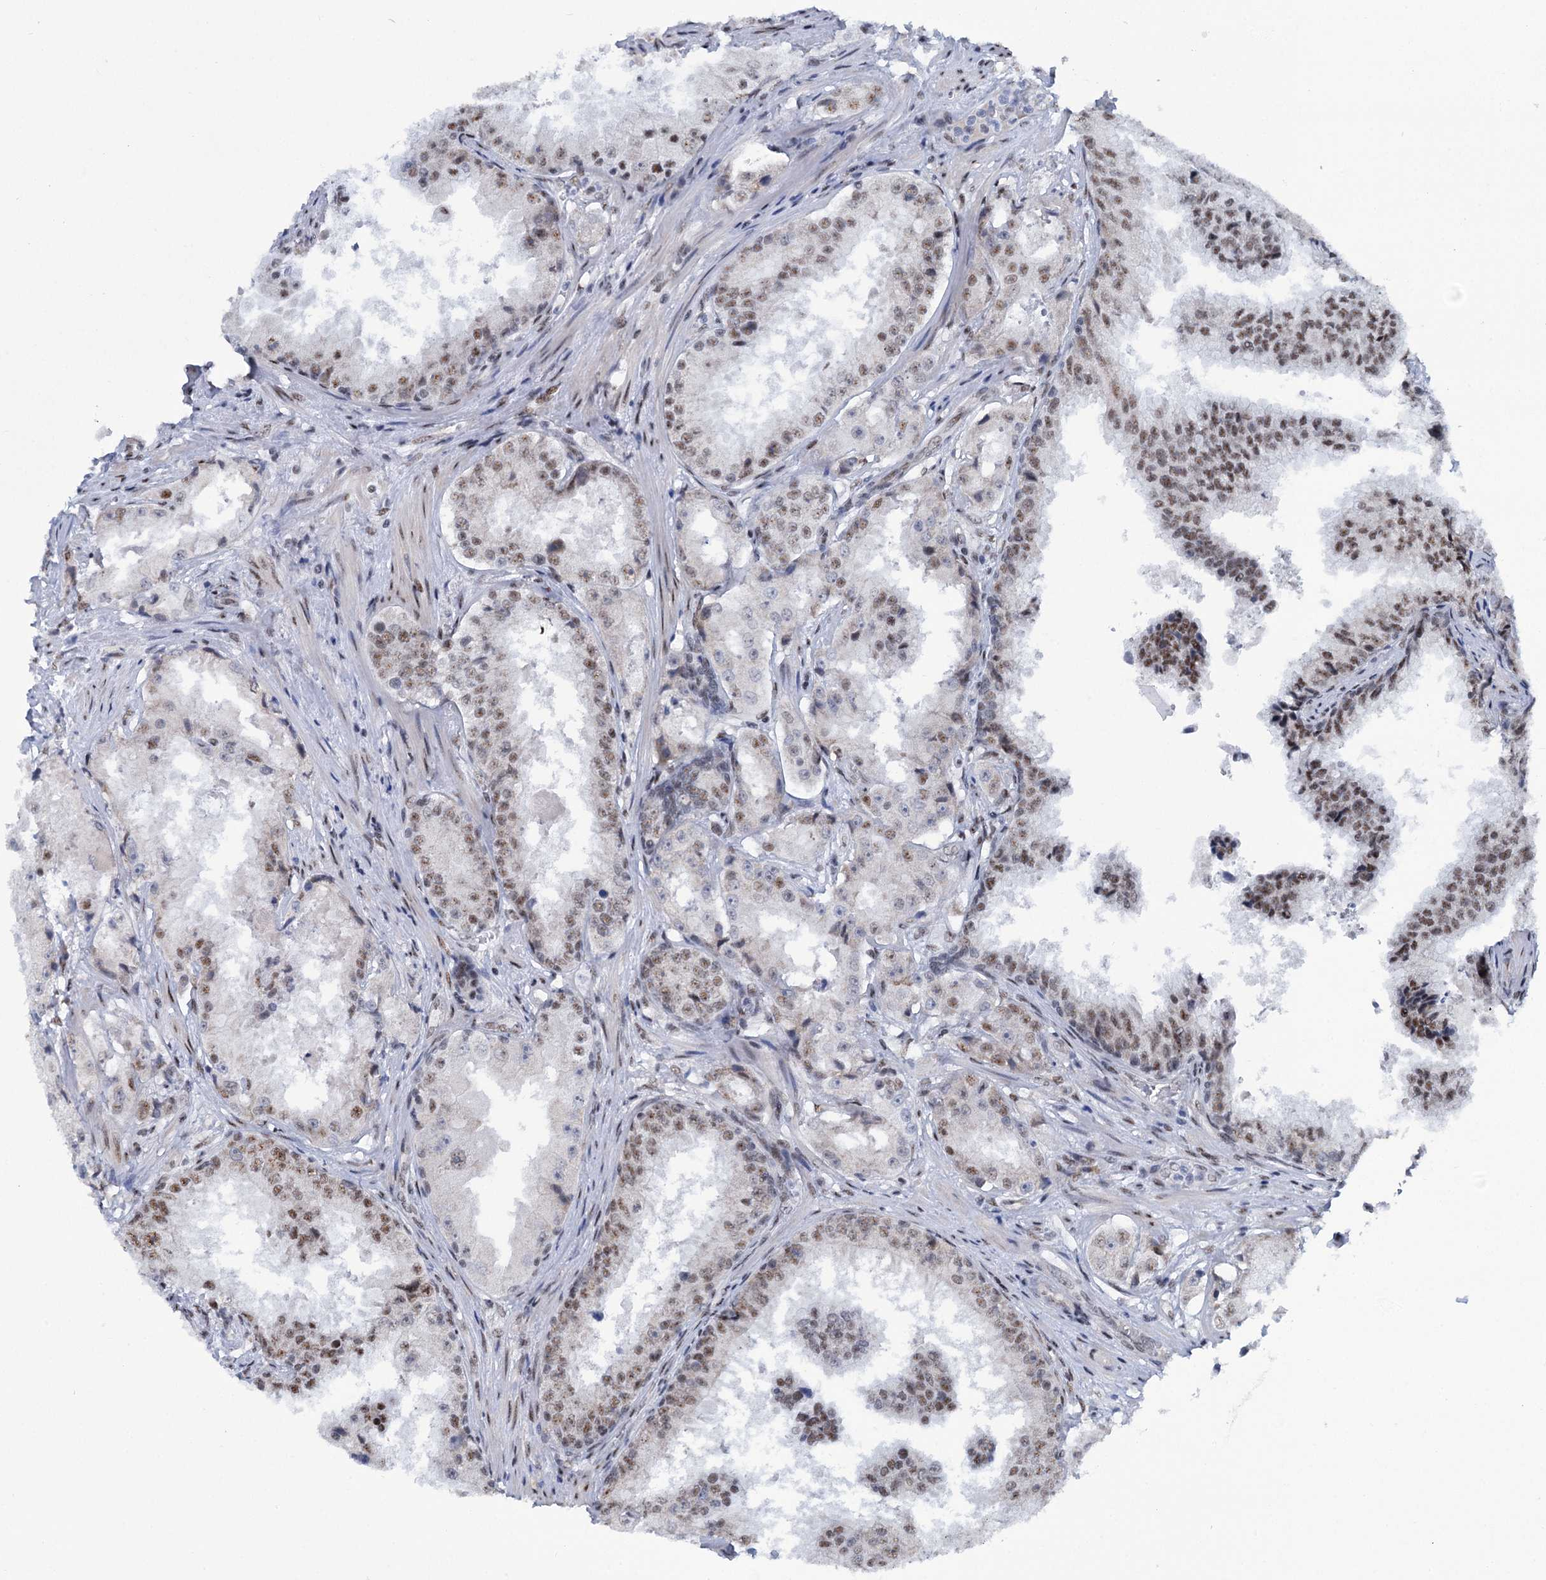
{"staining": {"intensity": "moderate", "quantity": "<25%", "location": "nuclear"}, "tissue": "prostate cancer", "cell_type": "Tumor cells", "image_type": "cancer", "snomed": [{"axis": "morphology", "description": "Adenocarcinoma, High grade"}, {"axis": "topography", "description": "Prostate"}], "caption": "High-grade adenocarcinoma (prostate) tissue displays moderate nuclear positivity in about <25% of tumor cells", "gene": "SREK1", "patient": {"sex": "male", "age": 73}}